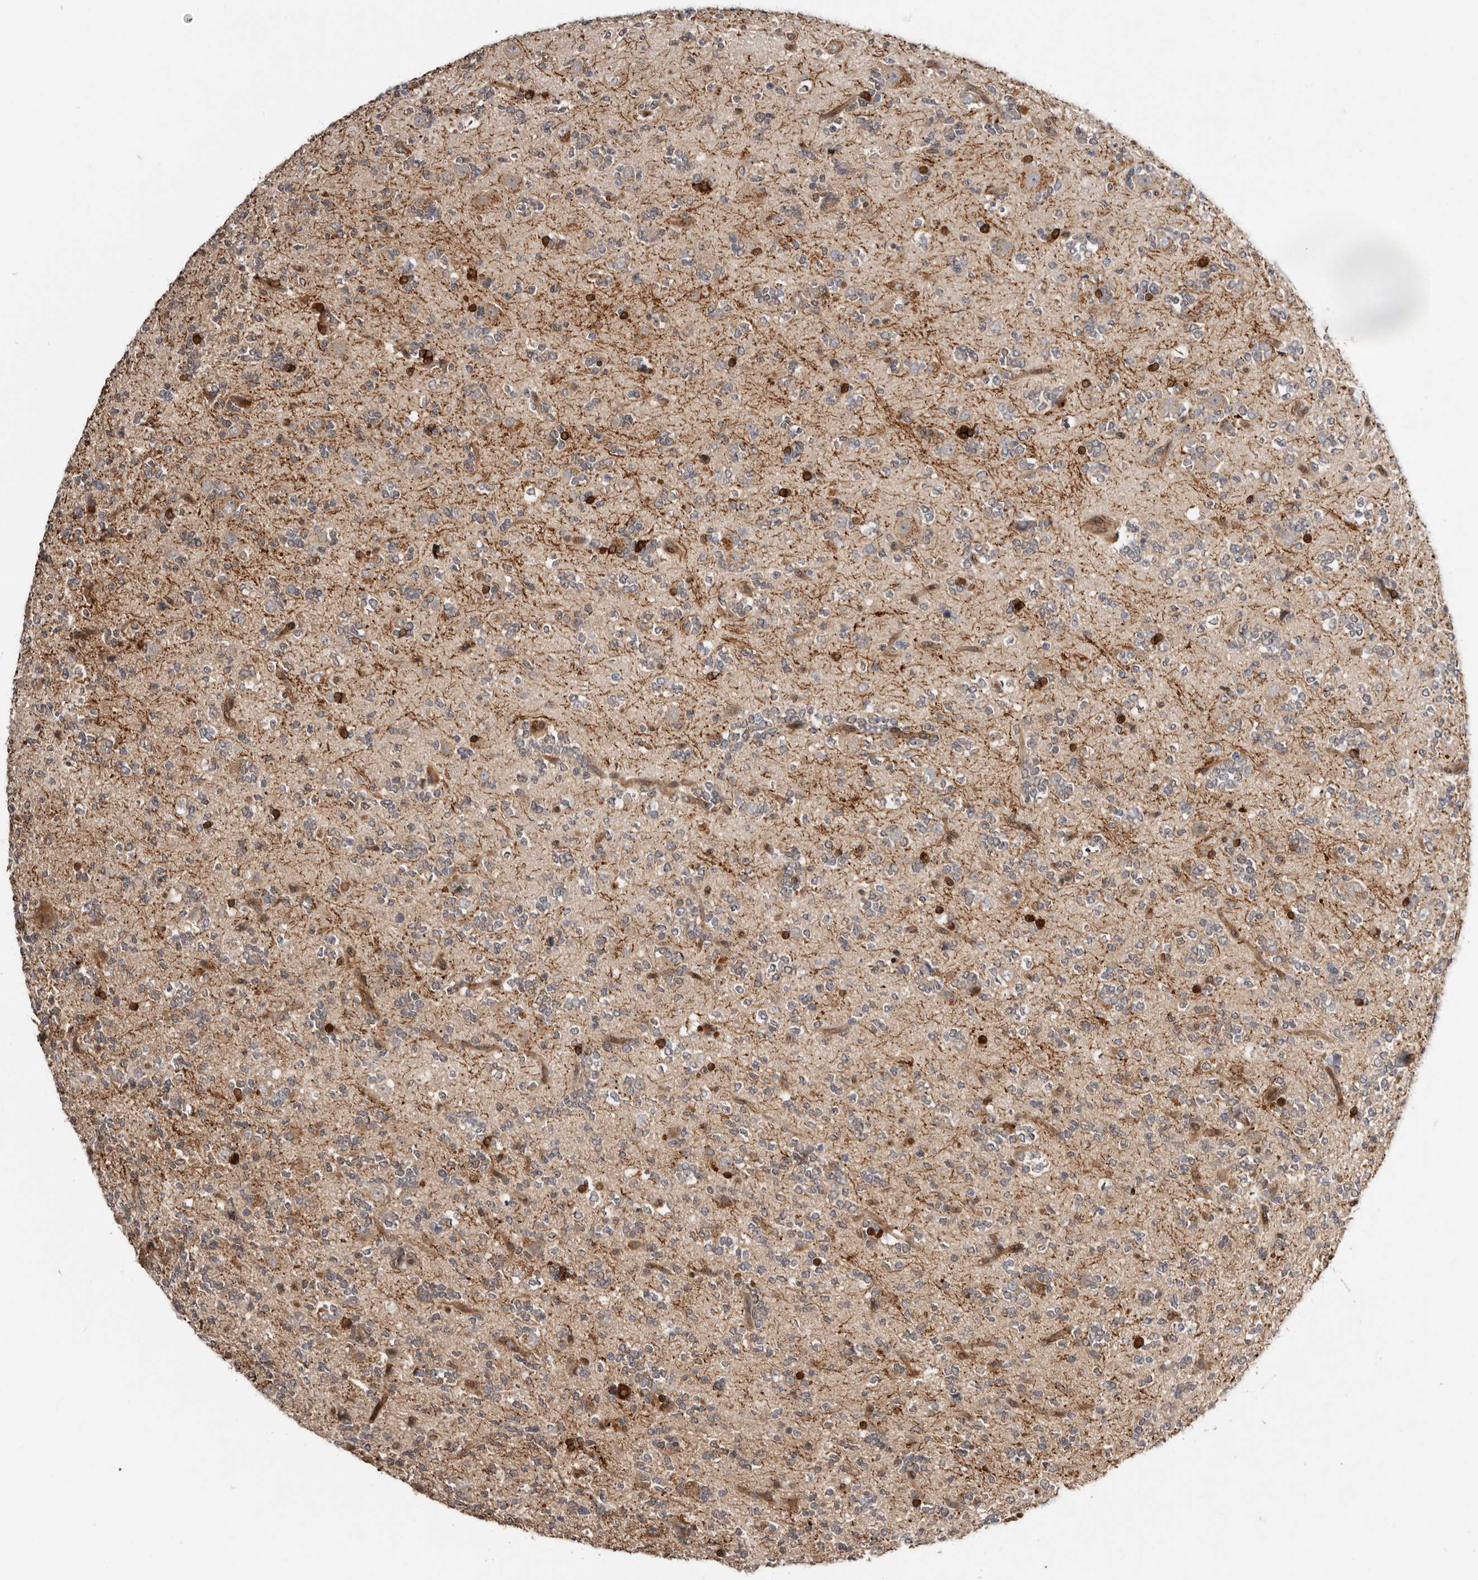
{"staining": {"intensity": "moderate", "quantity": "25%-75%", "location": "cytoplasmic/membranous"}, "tissue": "glioma", "cell_type": "Tumor cells", "image_type": "cancer", "snomed": [{"axis": "morphology", "description": "Glioma, malignant, High grade"}, {"axis": "topography", "description": "Brain"}], "caption": "Immunohistochemistry (DAB (3,3'-diaminobenzidine)) staining of human glioma demonstrates moderate cytoplasmic/membranous protein expression in about 25%-75% of tumor cells. The staining is performed using DAB (3,3'-diaminobenzidine) brown chromogen to label protein expression. The nuclei are counter-stained blue using hematoxylin.", "gene": "SBDS", "patient": {"sex": "female", "age": 62}}